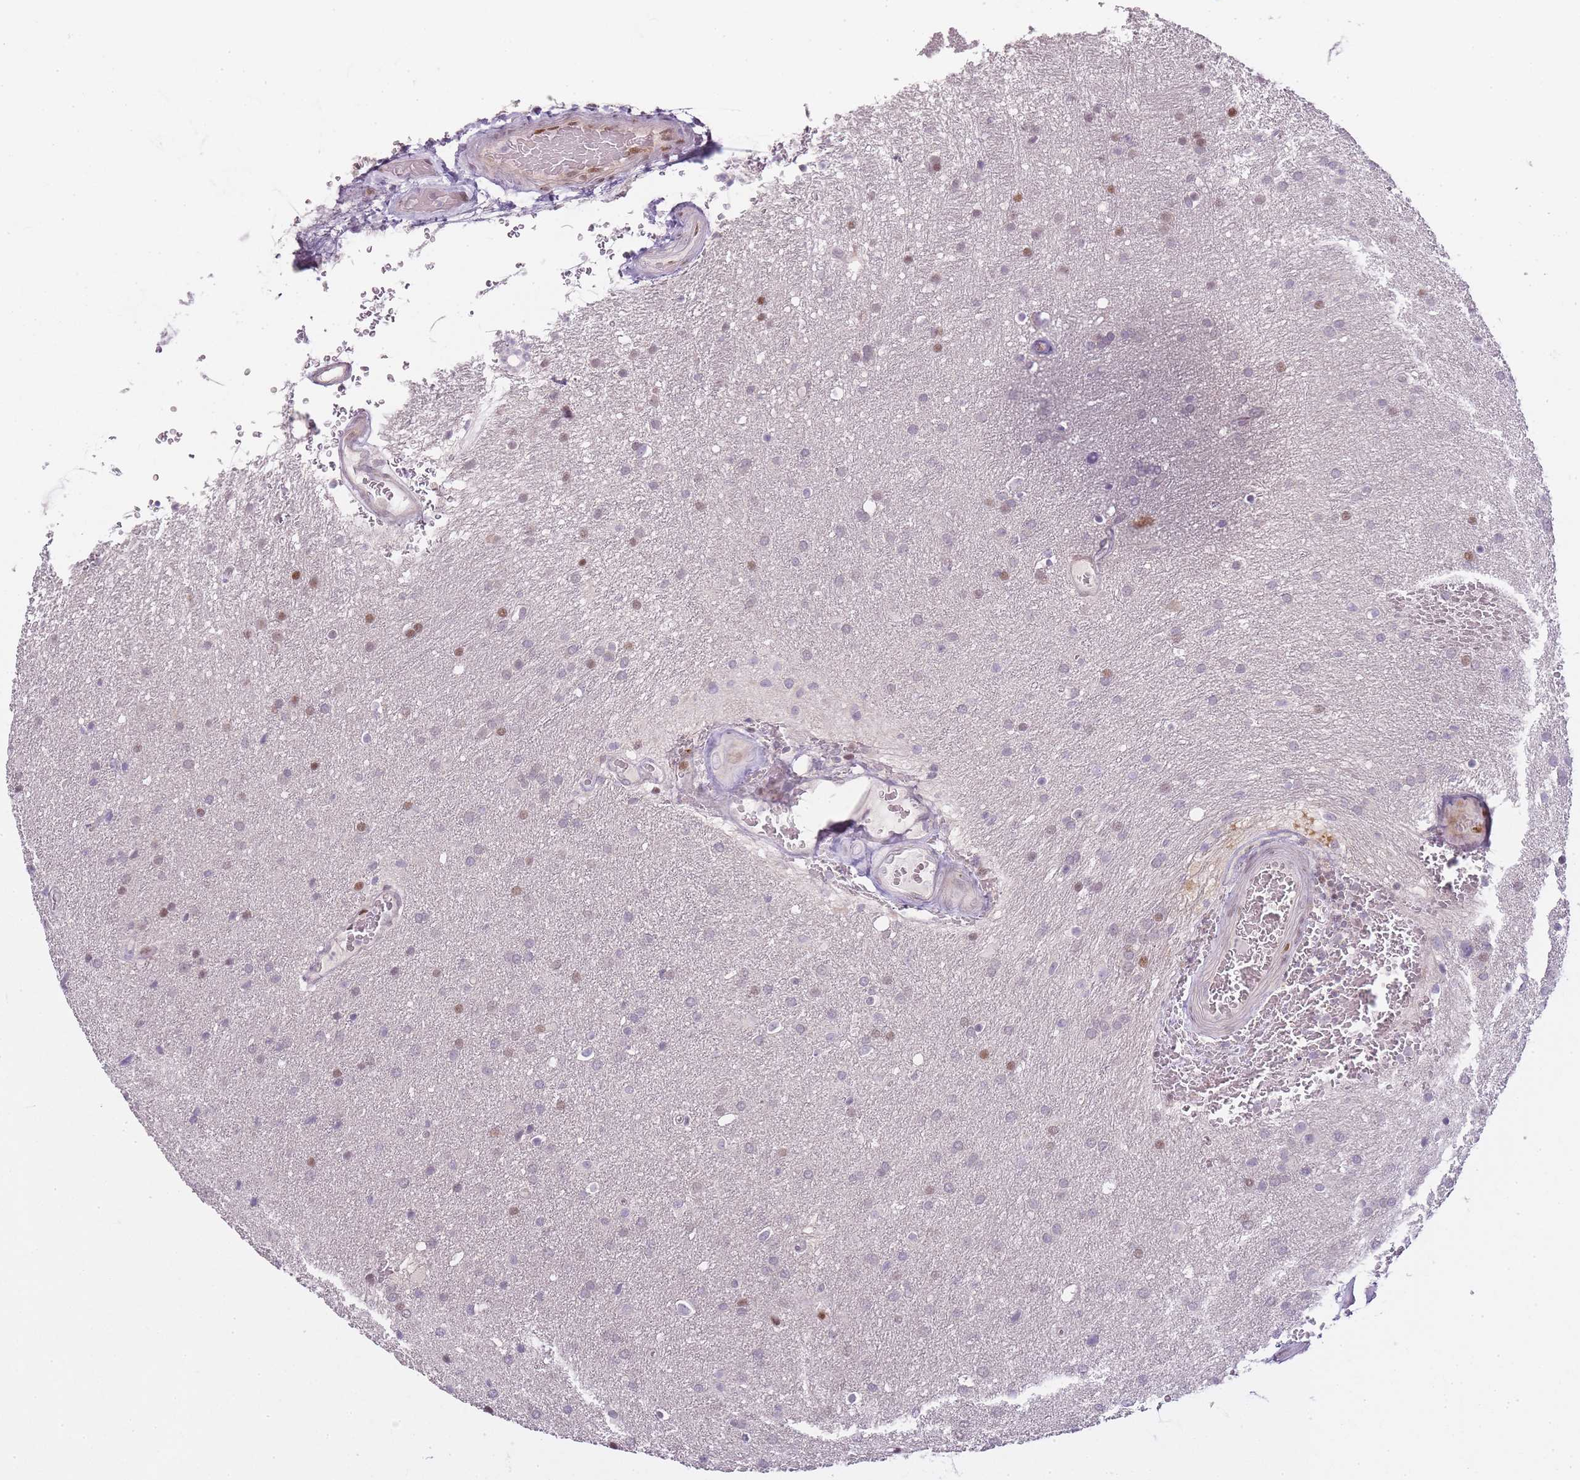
{"staining": {"intensity": "moderate", "quantity": "<25%", "location": "nuclear"}, "tissue": "glioma", "cell_type": "Tumor cells", "image_type": "cancer", "snomed": [{"axis": "morphology", "description": "Glioma, malignant, Low grade"}, {"axis": "topography", "description": "Brain"}], "caption": "An image of glioma stained for a protein reveals moderate nuclear brown staining in tumor cells.", "gene": "OGG1", "patient": {"sex": "female", "age": 32}}